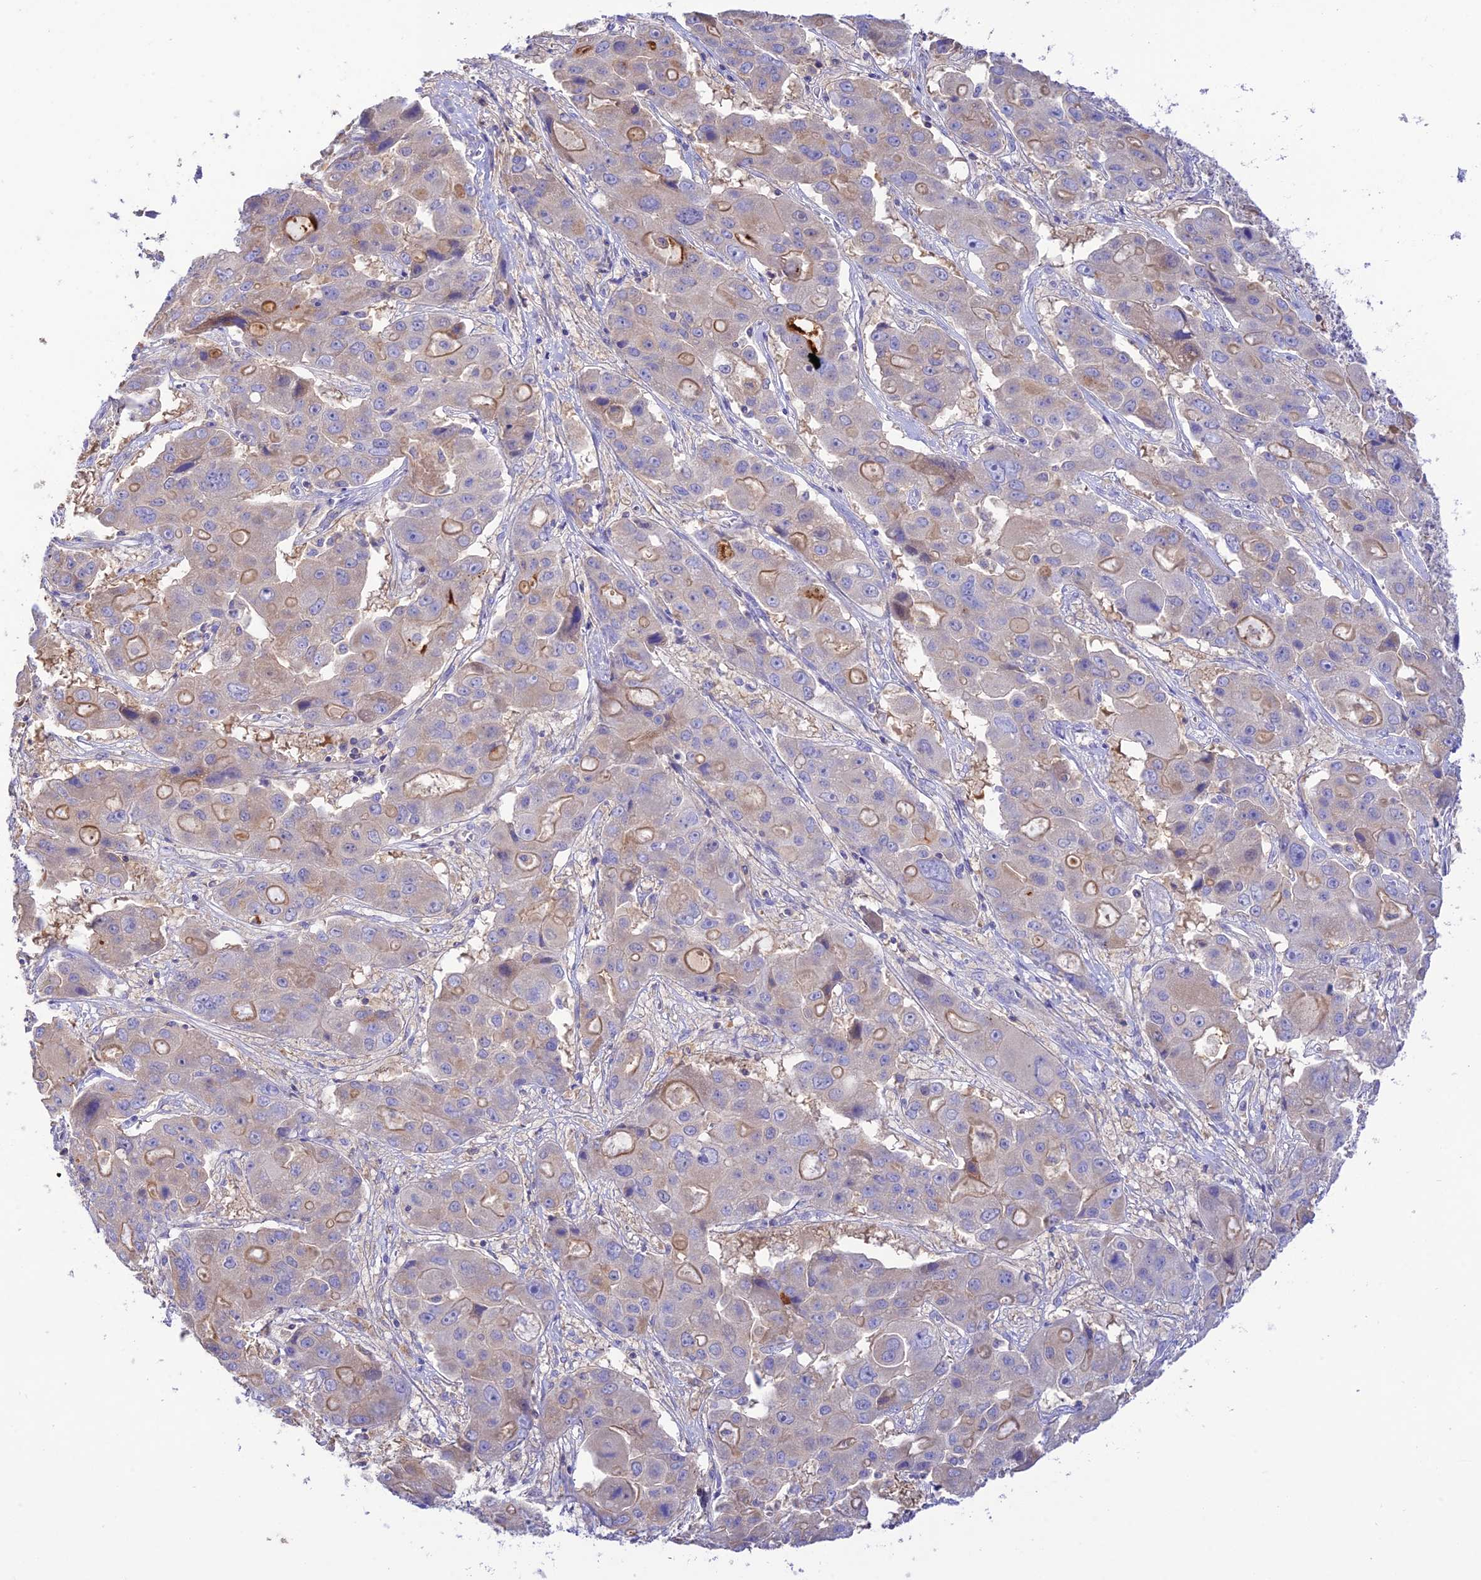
{"staining": {"intensity": "weak", "quantity": "25%-75%", "location": "cytoplasmic/membranous"}, "tissue": "liver cancer", "cell_type": "Tumor cells", "image_type": "cancer", "snomed": [{"axis": "morphology", "description": "Cholangiocarcinoma"}, {"axis": "topography", "description": "Liver"}], "caption": "Weak cytoplasmic/membranous expression is seen in about 25%-75% of tumor cells in cholangiocarcinoma (liver).", "gene": "NLRP9", "patient": {"sex": "male", "age": 67}}